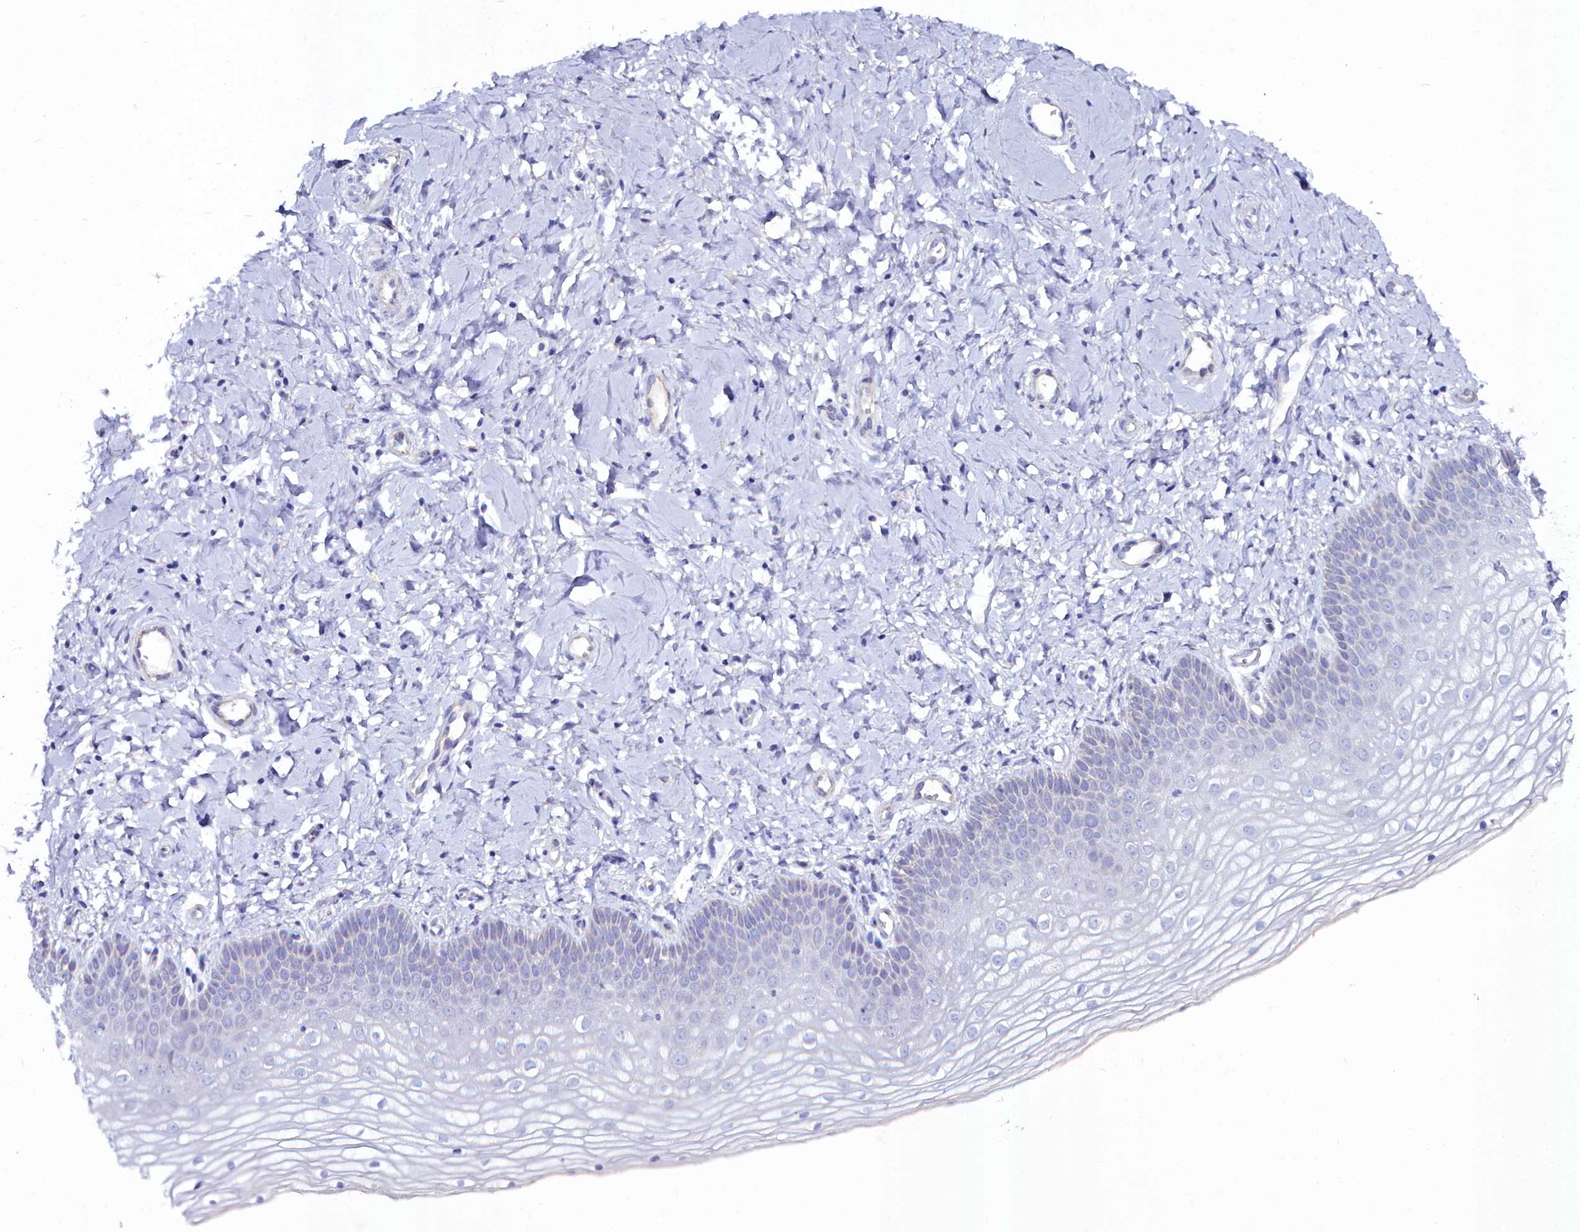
{"staining": {"intensity": "moderate", "quantity": "<25%", "location": "cytoplasmic/membranous"}, "tissue": "vagina", "cell_type": "Squamous epithelial cells", "image_type": "normal", "snomed": [{"axis": "morphology", "description": "Normal tissue, NOS"}, {"axis": "topography", "description": "Vagina"}], "caption": "A histopathology image showing moderate cytoplasmic/membranous expression in approximately <25% of squamous epithelial cells in normal vagina, as visualized by brown immunohistochemical staining.", "gene": "SLC49A3", "patient": {"sex": "female", "age": 68}}